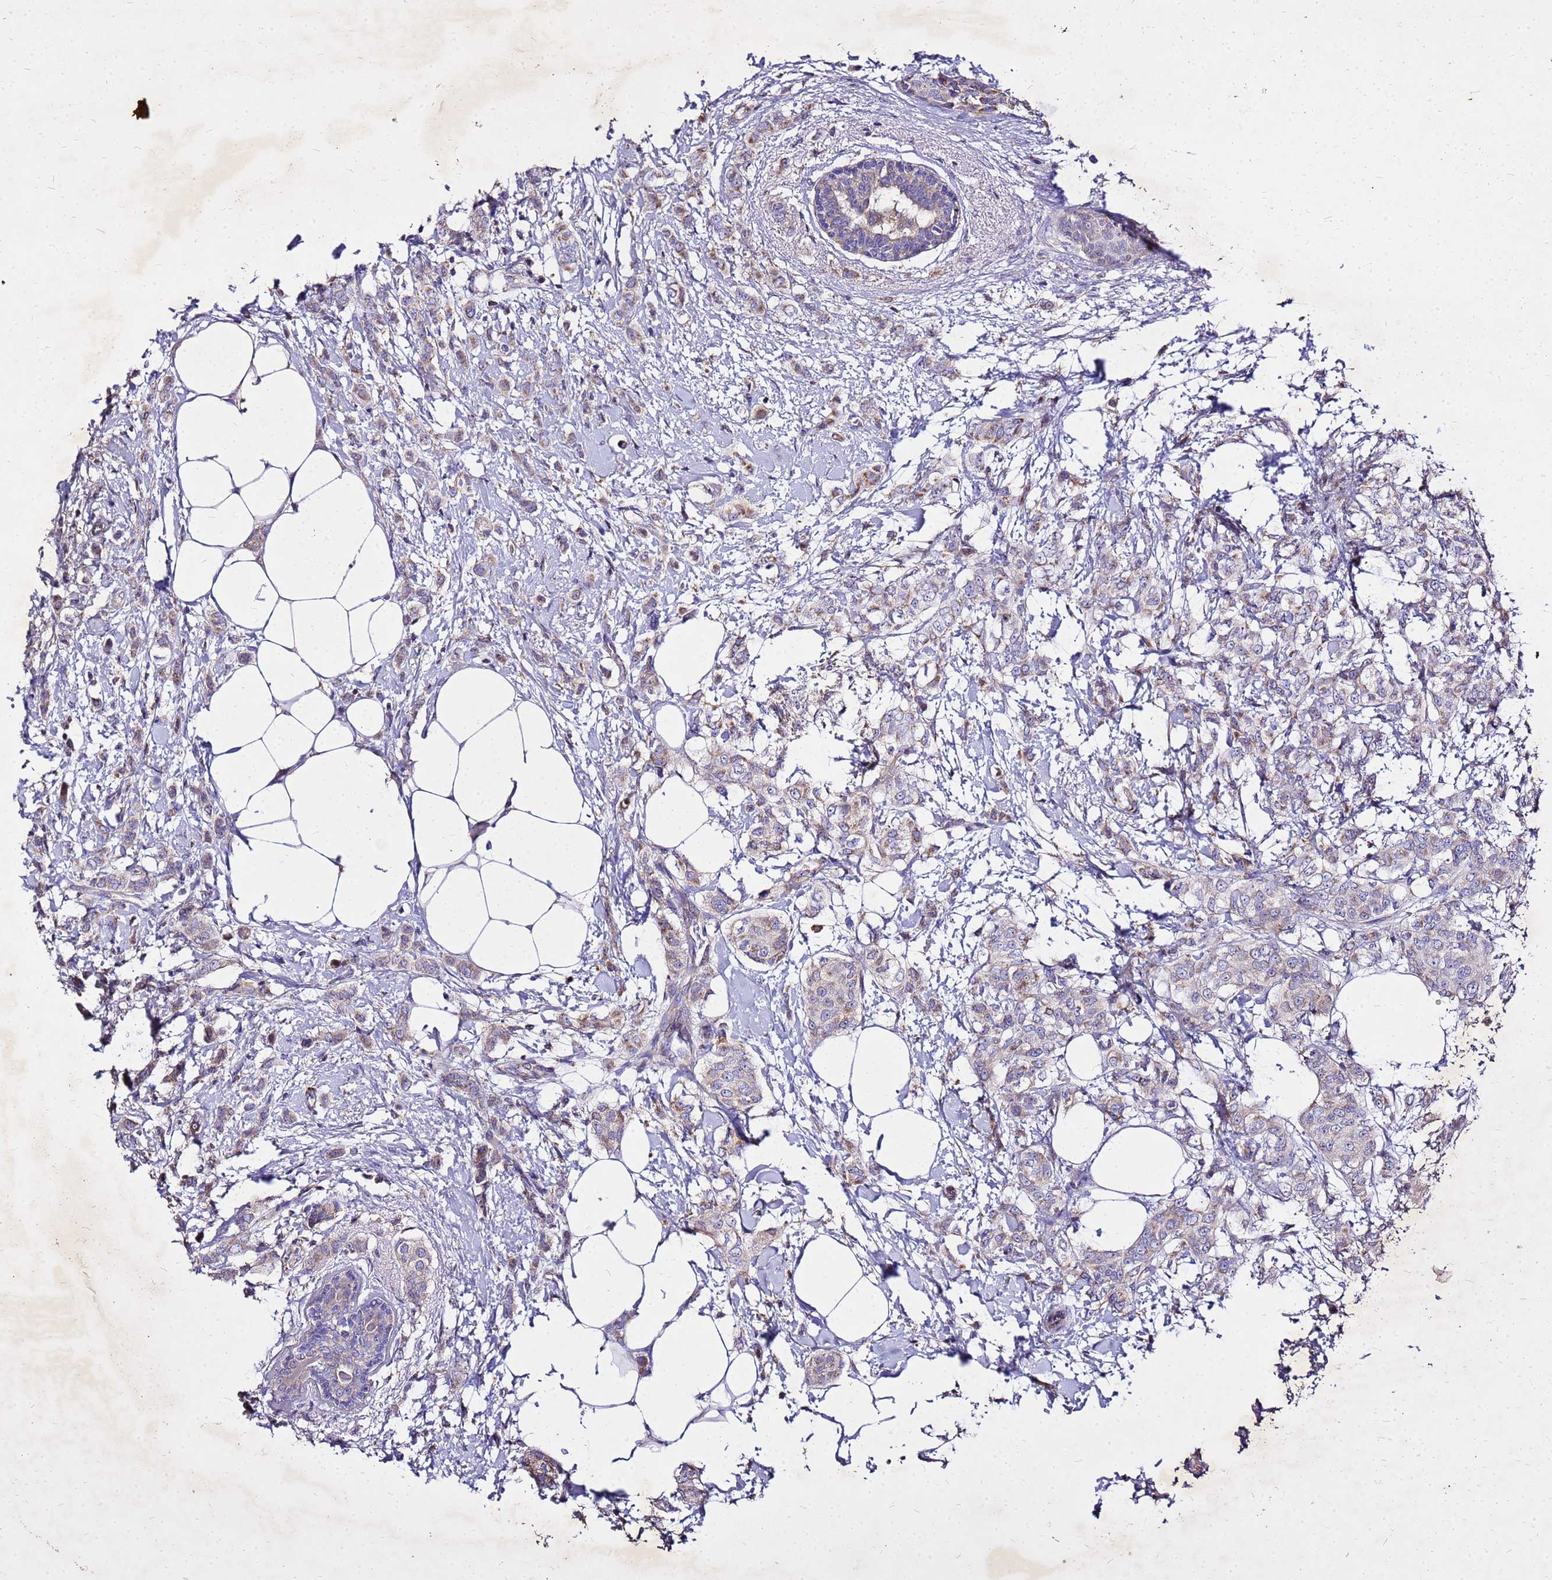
{"staining": {"intensity": "weak", "quantity": "25%-75%", "location": "cytoplasmic/membranous"}, "tissue": "breast cancer", "cell_type": "Tumor cells", "image_type": "cancer", "snomed": [{"axis": "morphology", "description": "Duct carcinoma"}, {"axis": "topography", "description": "Breast"}], "caption": "Tumor cells exhibit low levels of weak cytoplasmic/membranous expression in approximately 25%-75% of cells in human infiltrating ductal carcinoma (breast).", "gene": "COX14", "patient": {"sex": "female", "age": 72}}